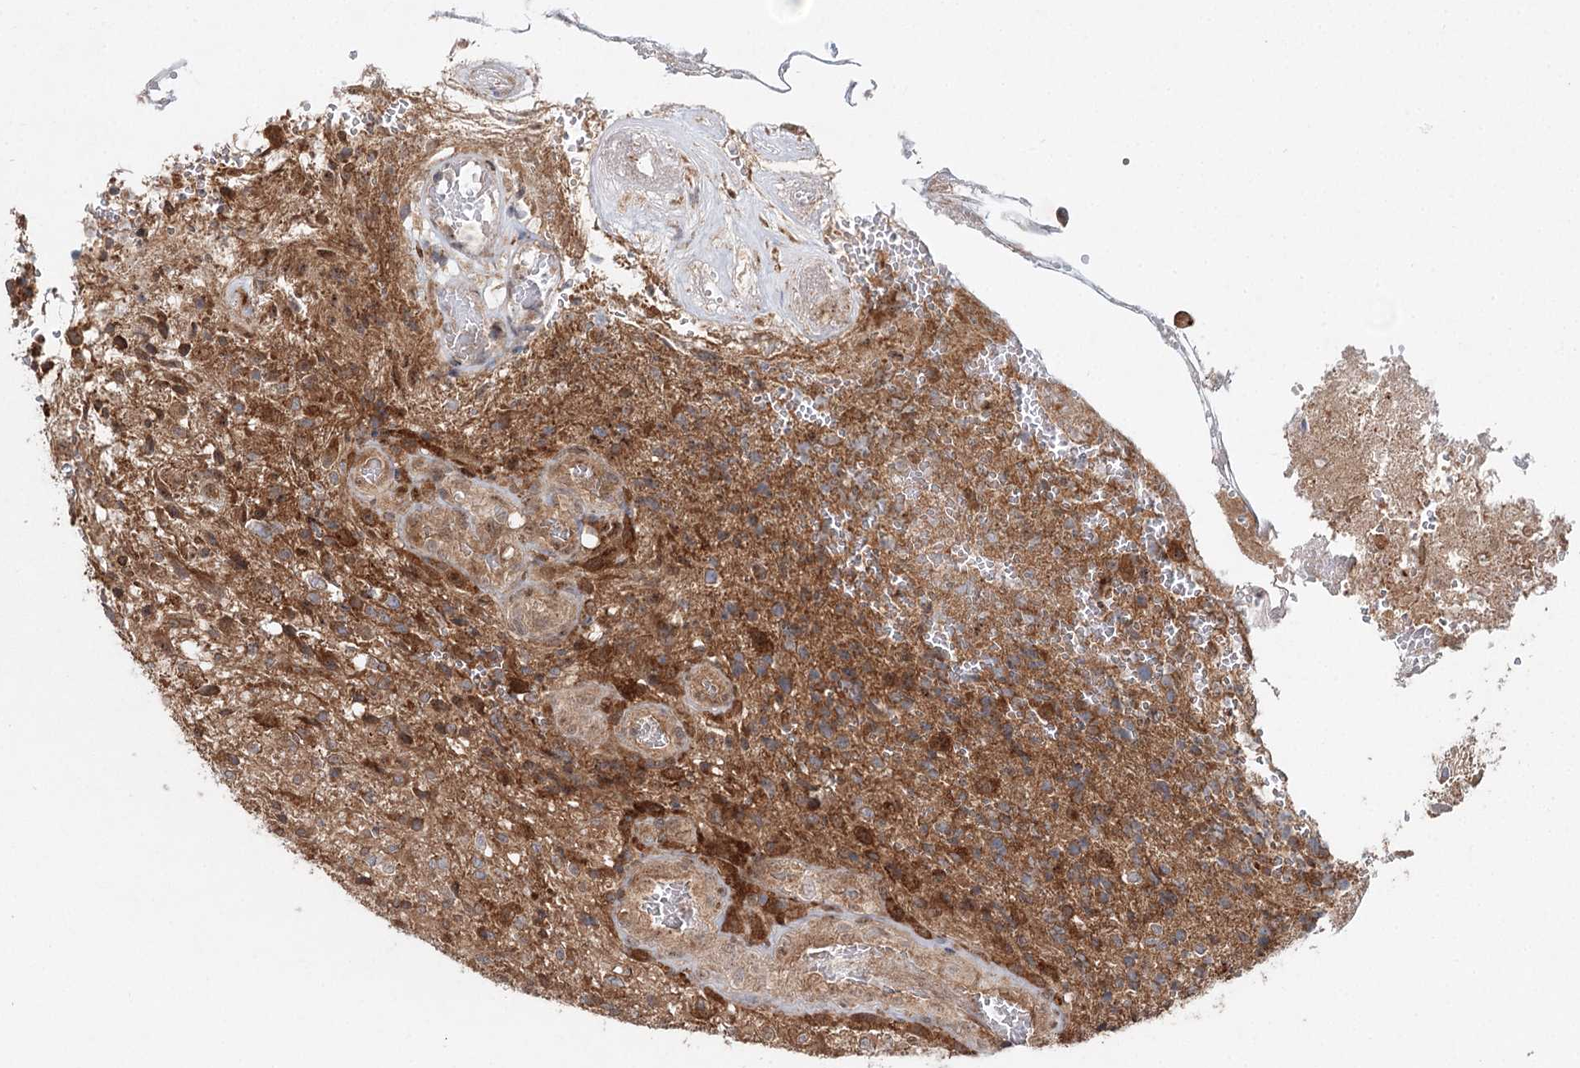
{"staining": {"intensity": "moderate", "quantity": ">75%", "location": "cytoplasmic/membranous"}, "tissue": "glioma", "cell_type": "Tumor cells", "image_type": "cancer", "snomed": [{"axis": "morphology", "description": "Glioma, malignant, High grade"}, {"axis": "topography", "description": "Brain"}], "caption": "Immunohistochemistry image of neoplastic tissue: malignant glioma (high-grade) stained using immunohistochemistry (IHC) exhibits medium levels of moderate protein expression localized specifically in the cytoplasmic/membranous of tumor cells, appearing as a cytoplasmic/membranous brown color.", "gene": "C12orf4", "patient": {"sex": "male", "age": 56}}